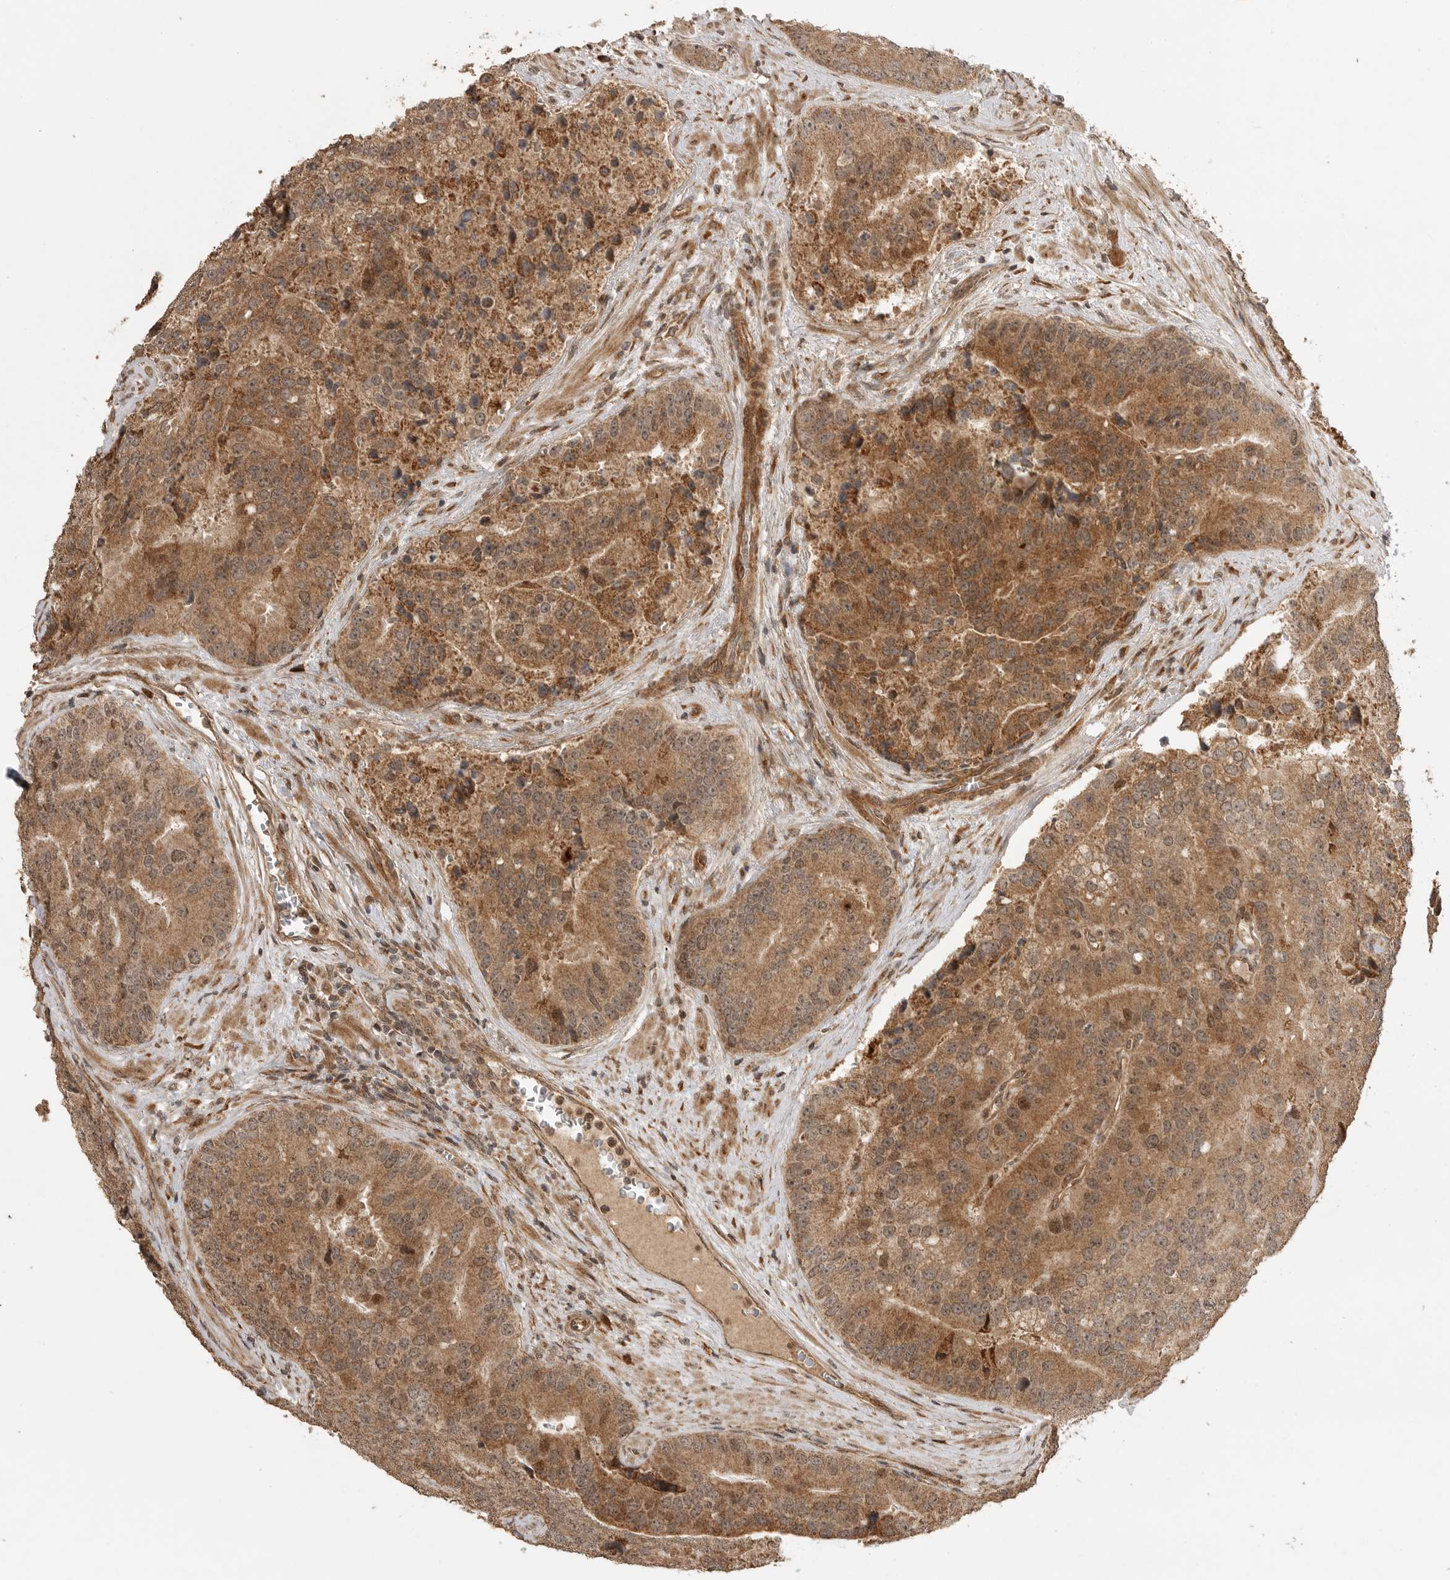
{"staining": {"intensity": "moderate", "quantity": ">75%", "location": "cytoplasmic/membranous"}, "tissue": "prostate cancer", "cell_type": "Tumor cells", "image_type": "cancer", "snomed": [{"axis": "morphology", "description": "Adenocarcinoma, High grade"}, {"axis": "topography", "description": "Prostate"}], "caption": "Immunohistochemistry (DAB) staining of human prostate cancer displays moderate cytoplasmic/membranous protein positivity in approximately >75% of tumor cells.", "gene": "BOC", "patient": {"sex": "male", "age": 70}}